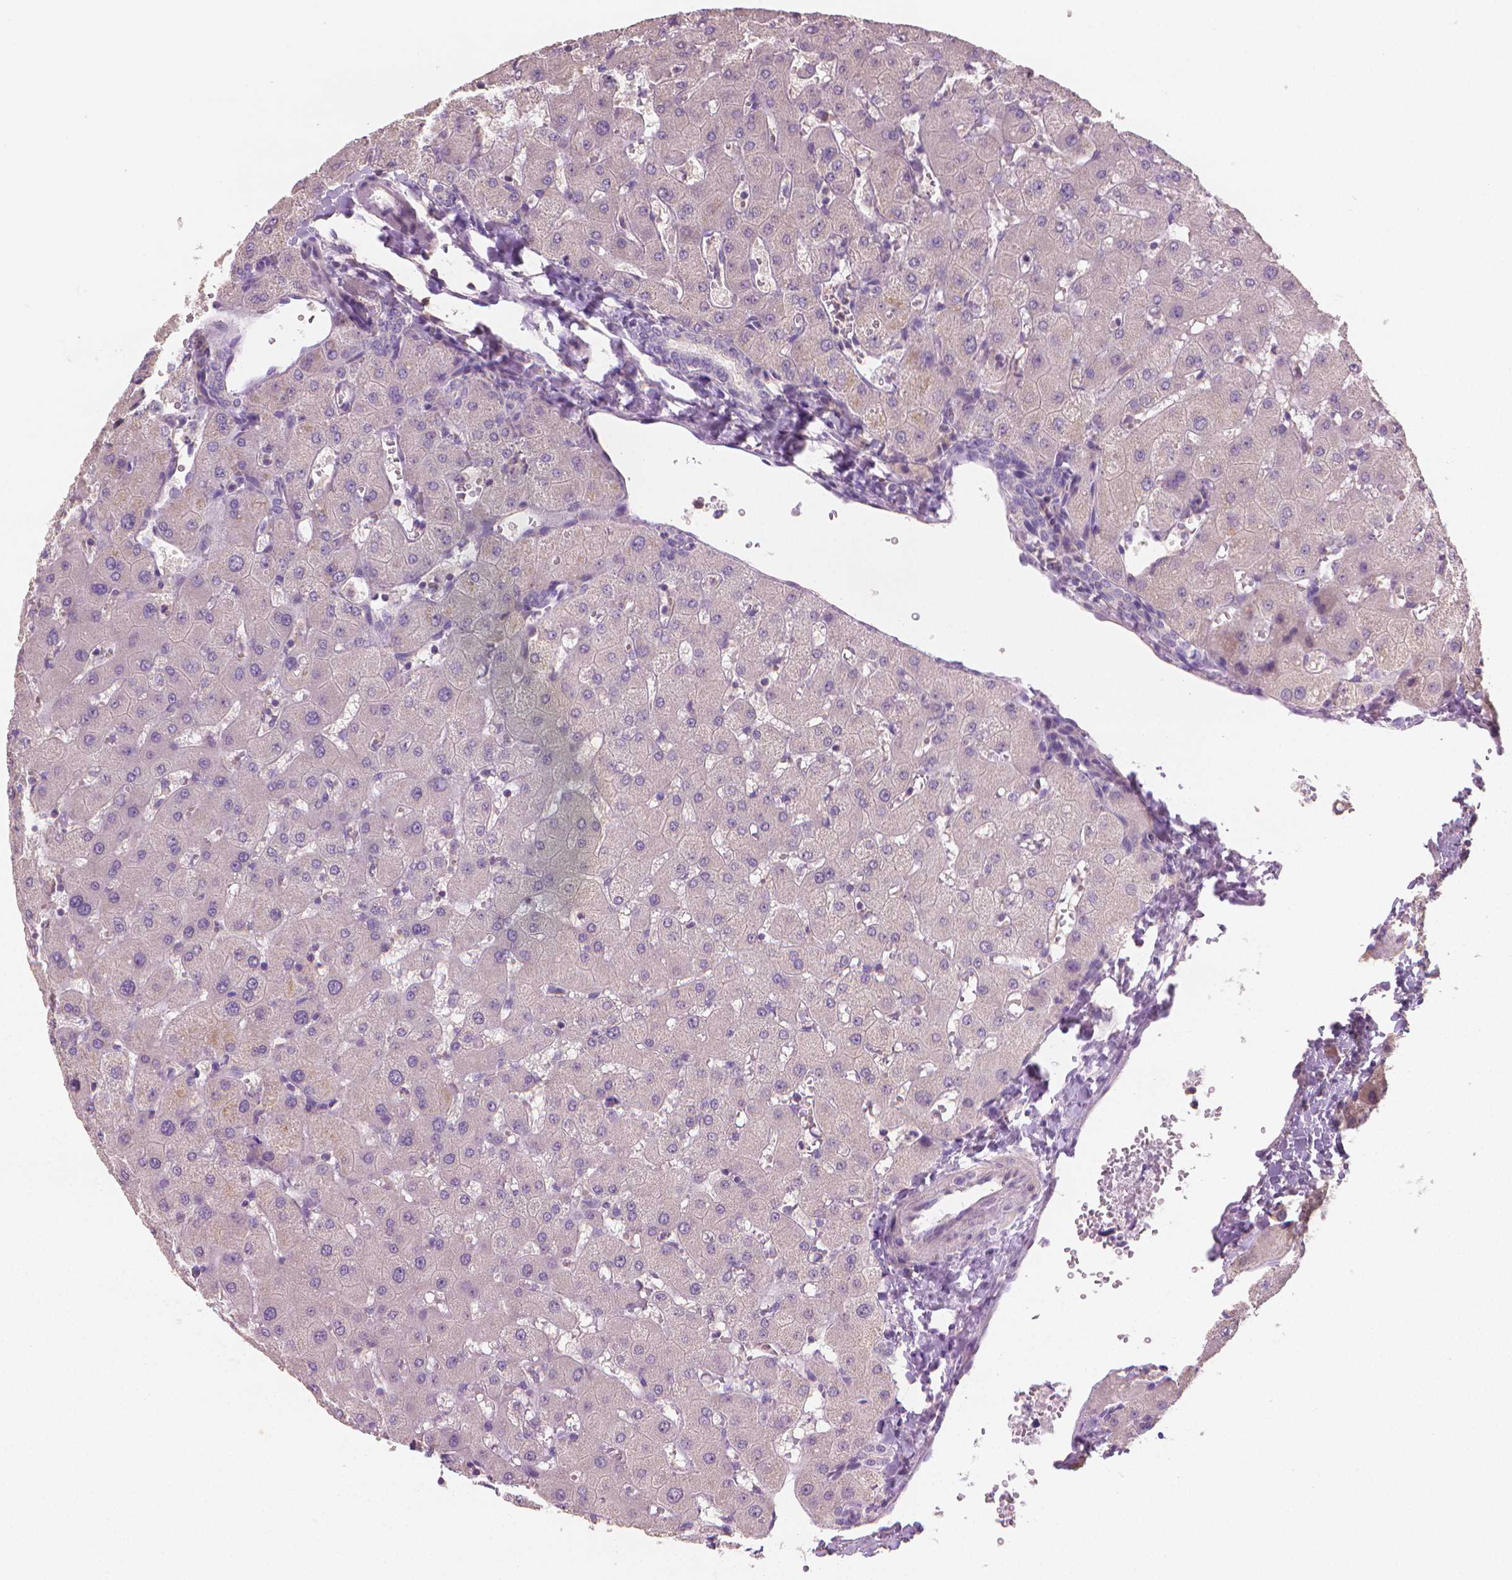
{"staining": {"intensity": "negative", "quantity": "none", "location": "none"}, "tissue": "liver", "cell_type": "Cholangiocytes", "image_type": "normal", "snomed": [{"axis": "morphology", "description": "Normal tissue, NOS"}, {"axis": "topography", "description": "Liver"}], "caption": "Histopathology image shows no significant protein staining in cholangiocytes of unremarkable liver.", "gene": "CATIP", "patient": {"sex": "female", "age": 63}}